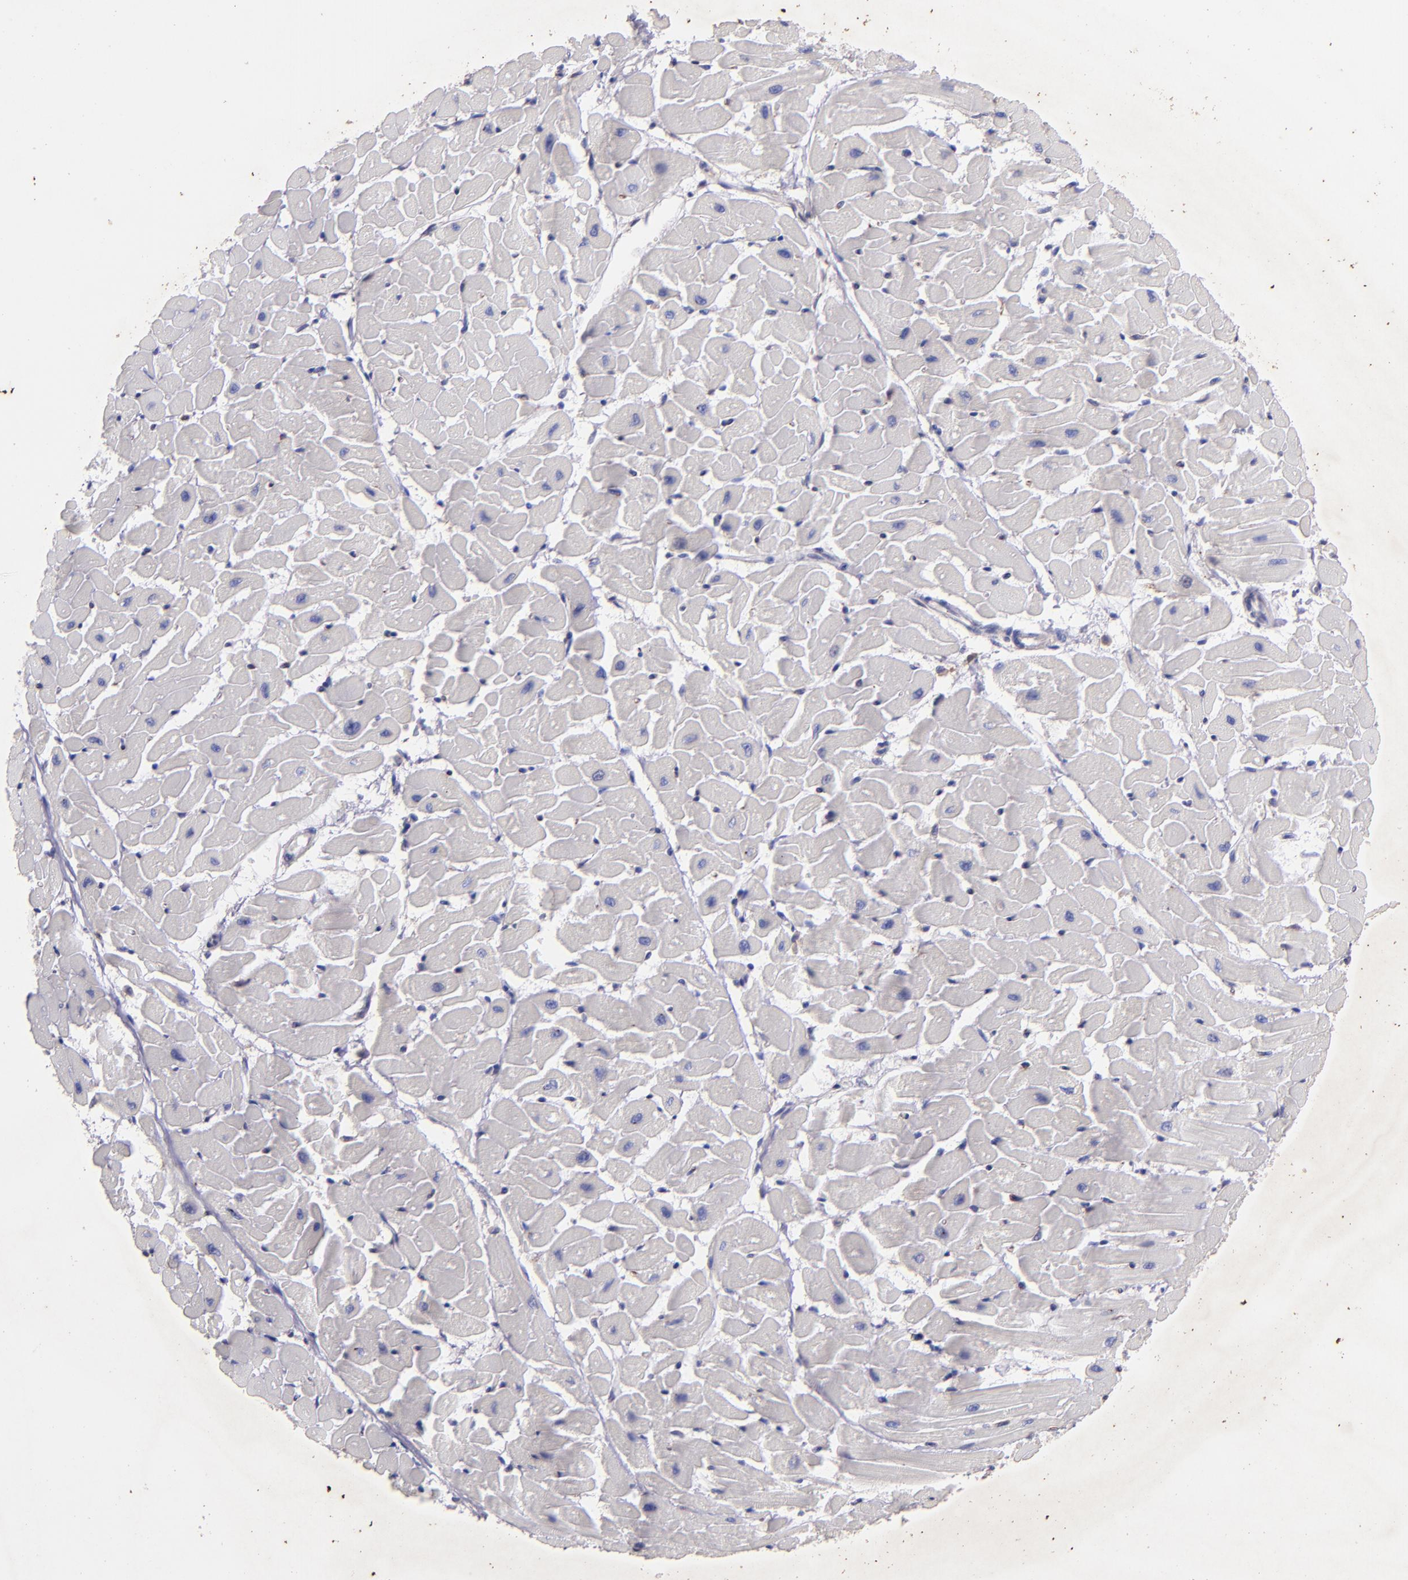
{"staining": {"intensity": "negative", "quantity": "none", "location": "none"}, "tissue": "heart muscle", "cell_type": "Cardiomyocytes", "image_type": "normal", "snomed": [{"axis": "morphology", "description": "Normal tissue, NOS"}, {"axis": "topography", "description": "Heart"}], "caption": "Immunohistochemistry (IHC) photomicrograph of unremarkable heart muscle: heart muscle stained with DAB (3,3'-diaminobenzidine) displays no significant protein expression in cardiomyocytes. (Immunohistochemistry (IHC), brightfield microscopy, high magnification).", "gene": "RET", "patient": {"sex": "female", "age": 19}}